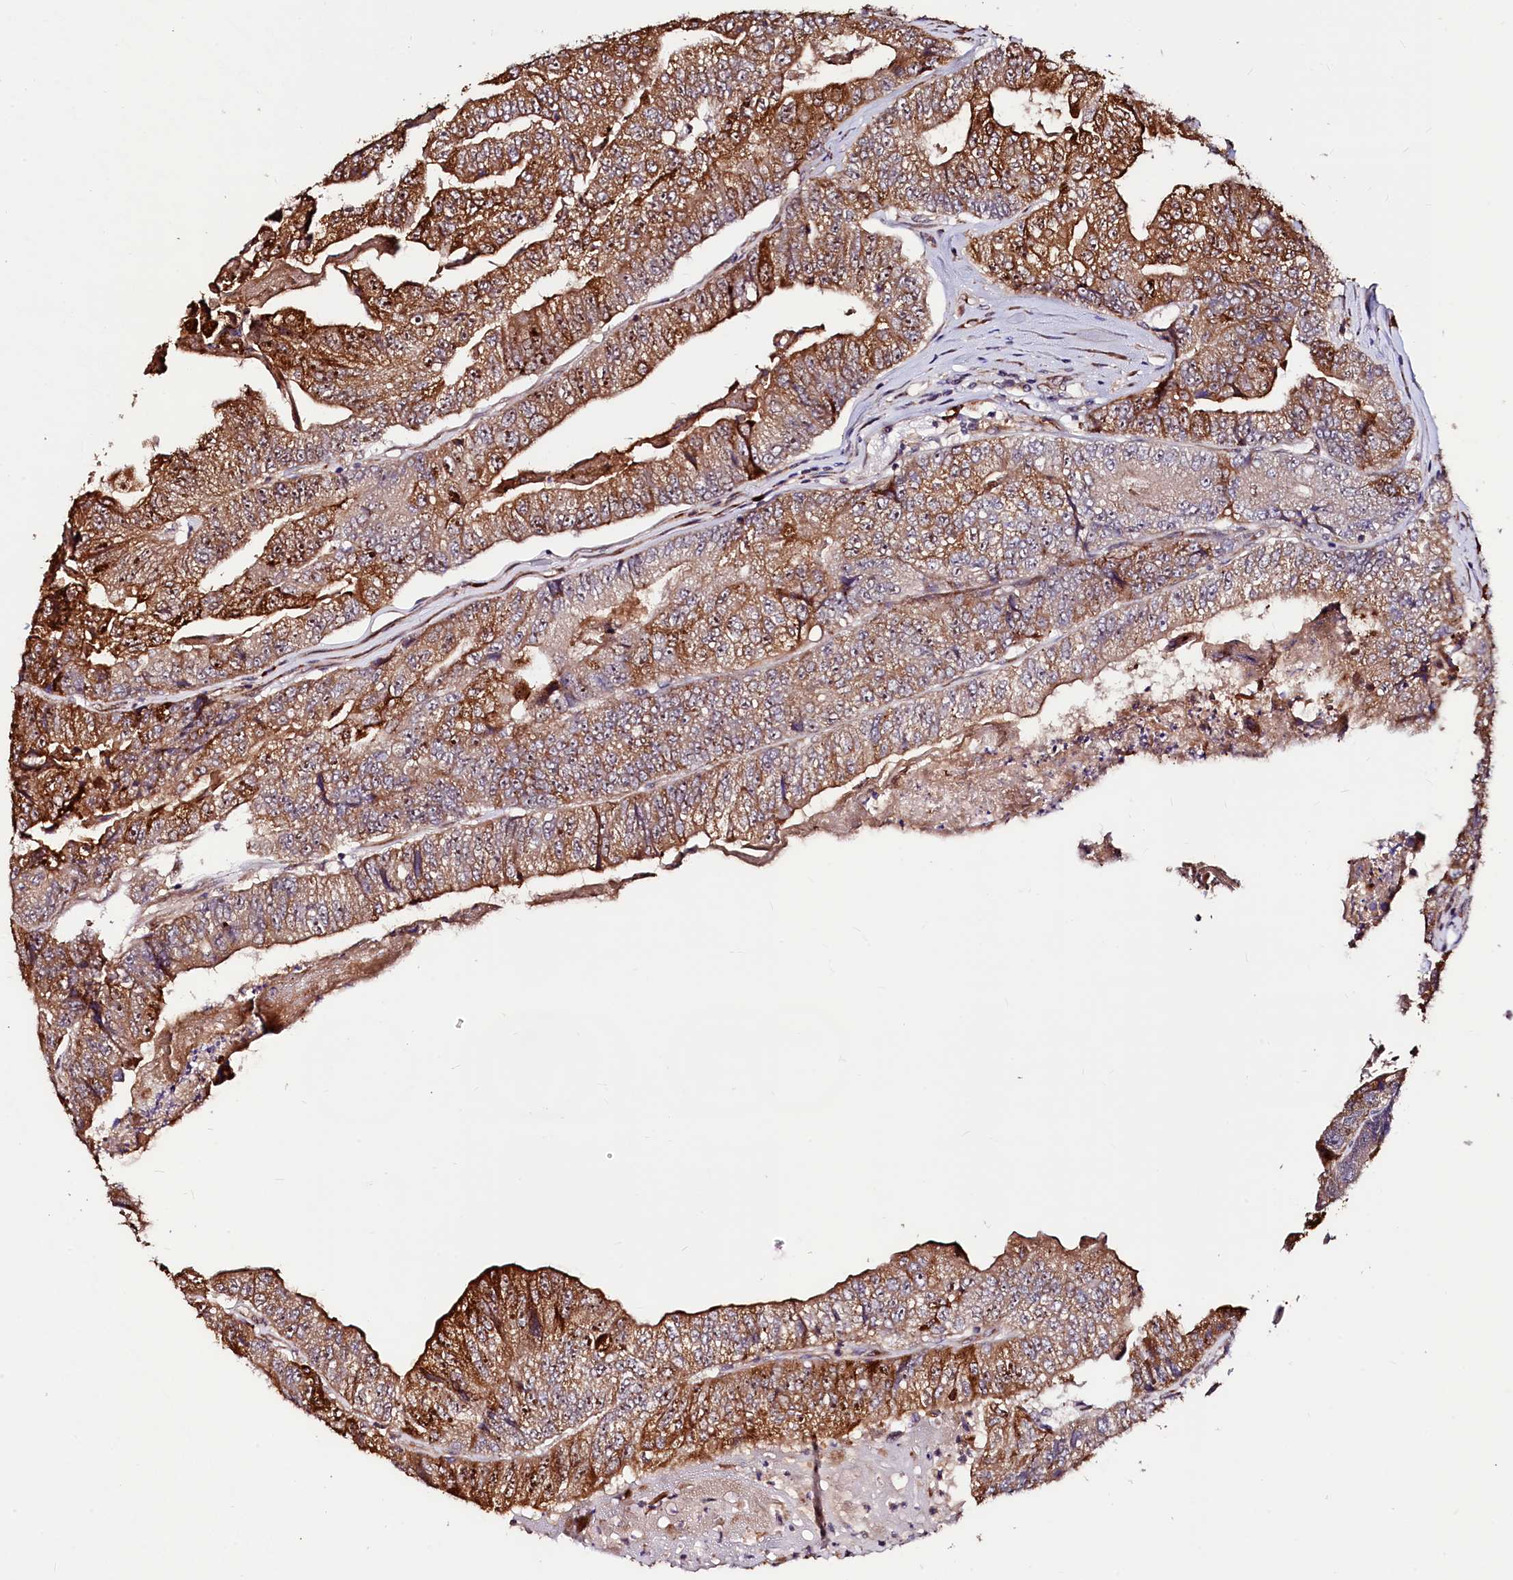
{"staining": {"intensity": "moderate", "quantity": ">75%", "location": "cytoplasmic/membranous"}, "tissue": "colorectal cancer", "cell_type": "Tumor cells", "image_type": "cancer", "snomed": [{"axis": "morphology", "description": "Adenocarcinoma, NOS"}, {"axis": "topography", "description": "Colon"}], "caption": "An image showing moderate cytoplasmic/membranous expression in about >75% of tumor cells in adenocarcinoma (colorectal), as visualized by brown immunohistochemical staining.", "gene": "C5orf15", "patient": {"sex": "female", "age": 67}}